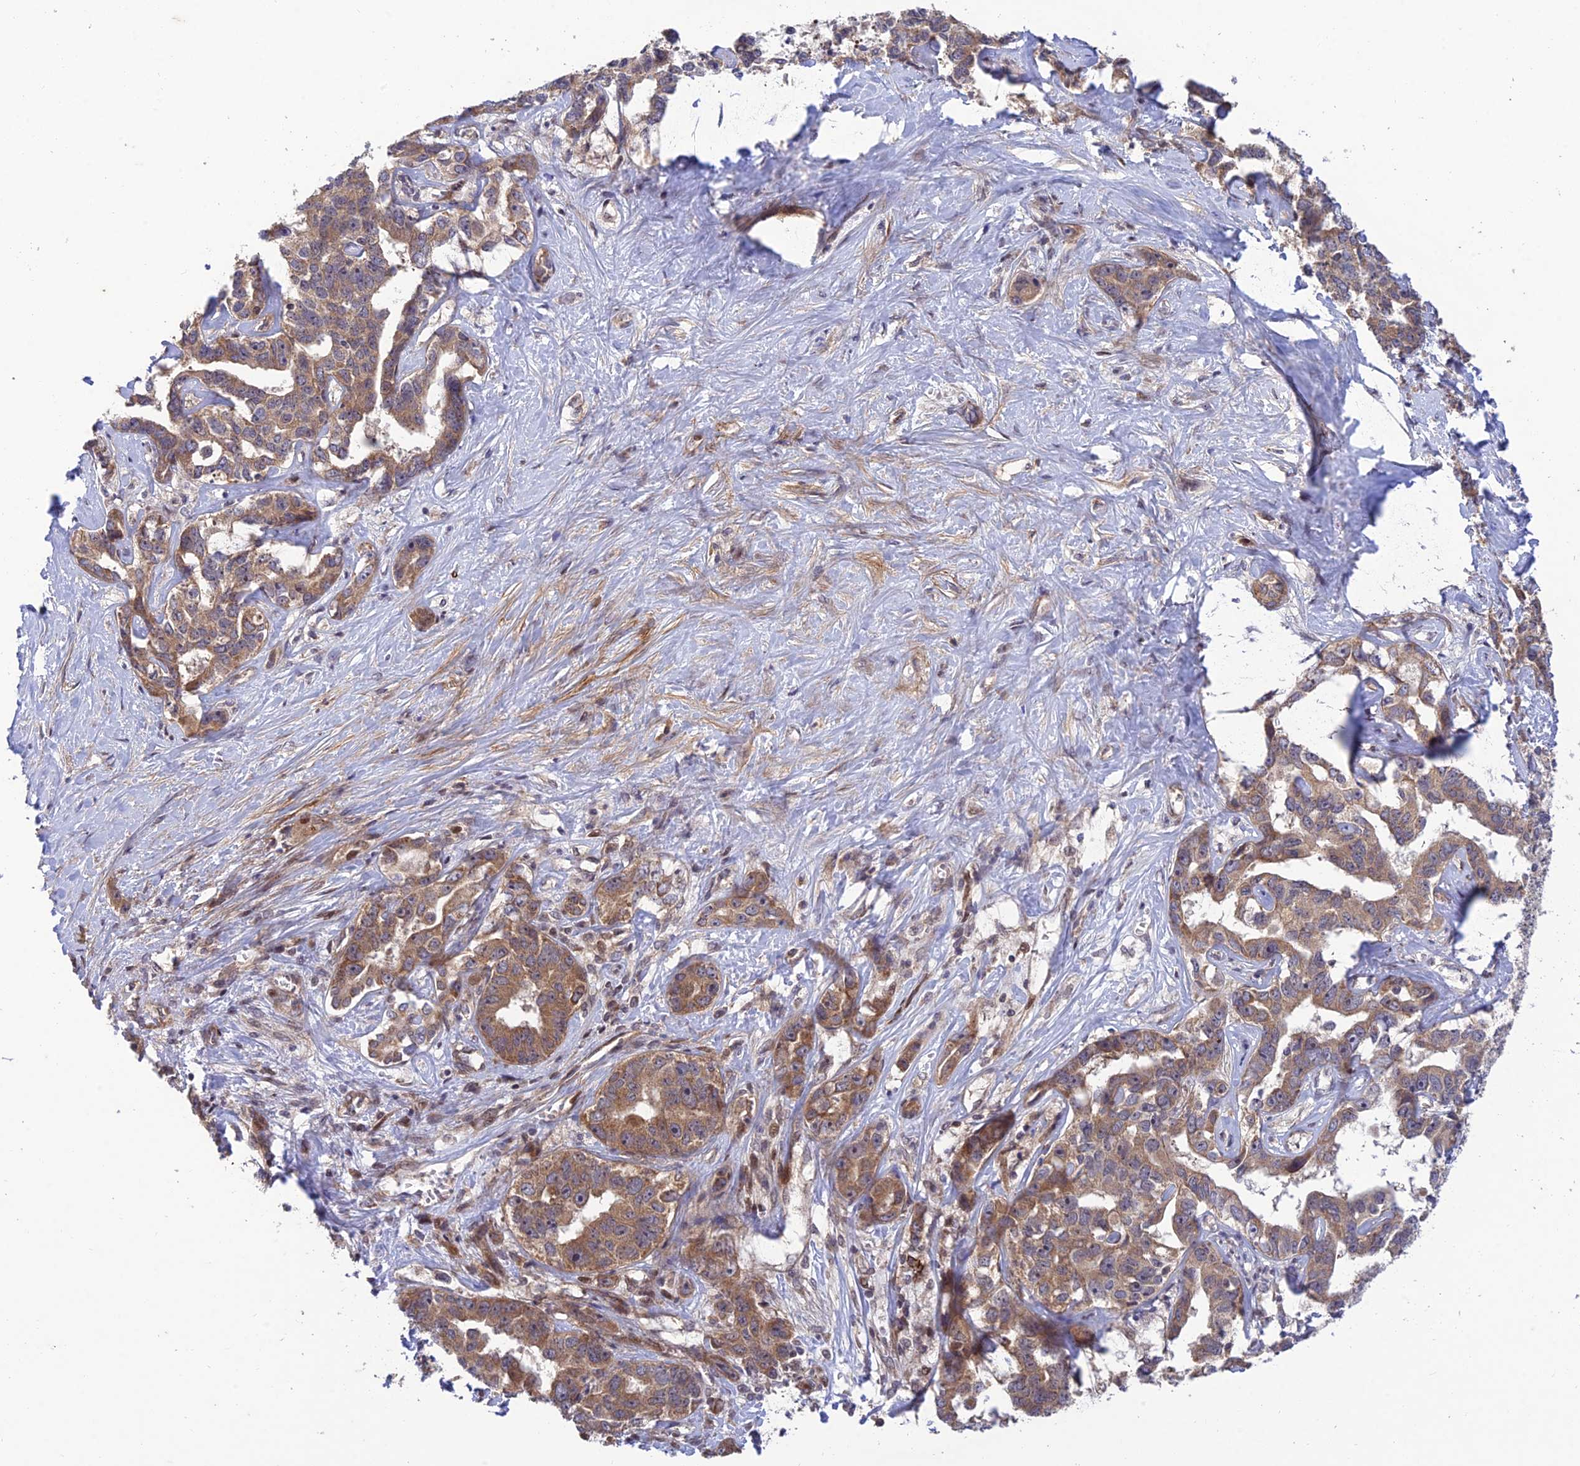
{"staining": {"intensity": "moderate", "quantity": ">75%", "location": "cytoplasmic/membranous"}, "tissue": "liver cancer", "cell_type": "Tumor cells", "image_type": "cancer", "snomed": [{"axis": "morphology", "description": "Cholangiocarcinoma"}, {"axis": "topography", "description": "Liver"}], "caption": "An IHC image of tumor tissue is shown. Protein staining in brown highlights moderate cytoplasmic/membranous positivity in liver cancer (cholangiocarcinoma) within tumor cells.", "gene": "PLEKHG2", "patient": {"sex": "male", "age": 59}}